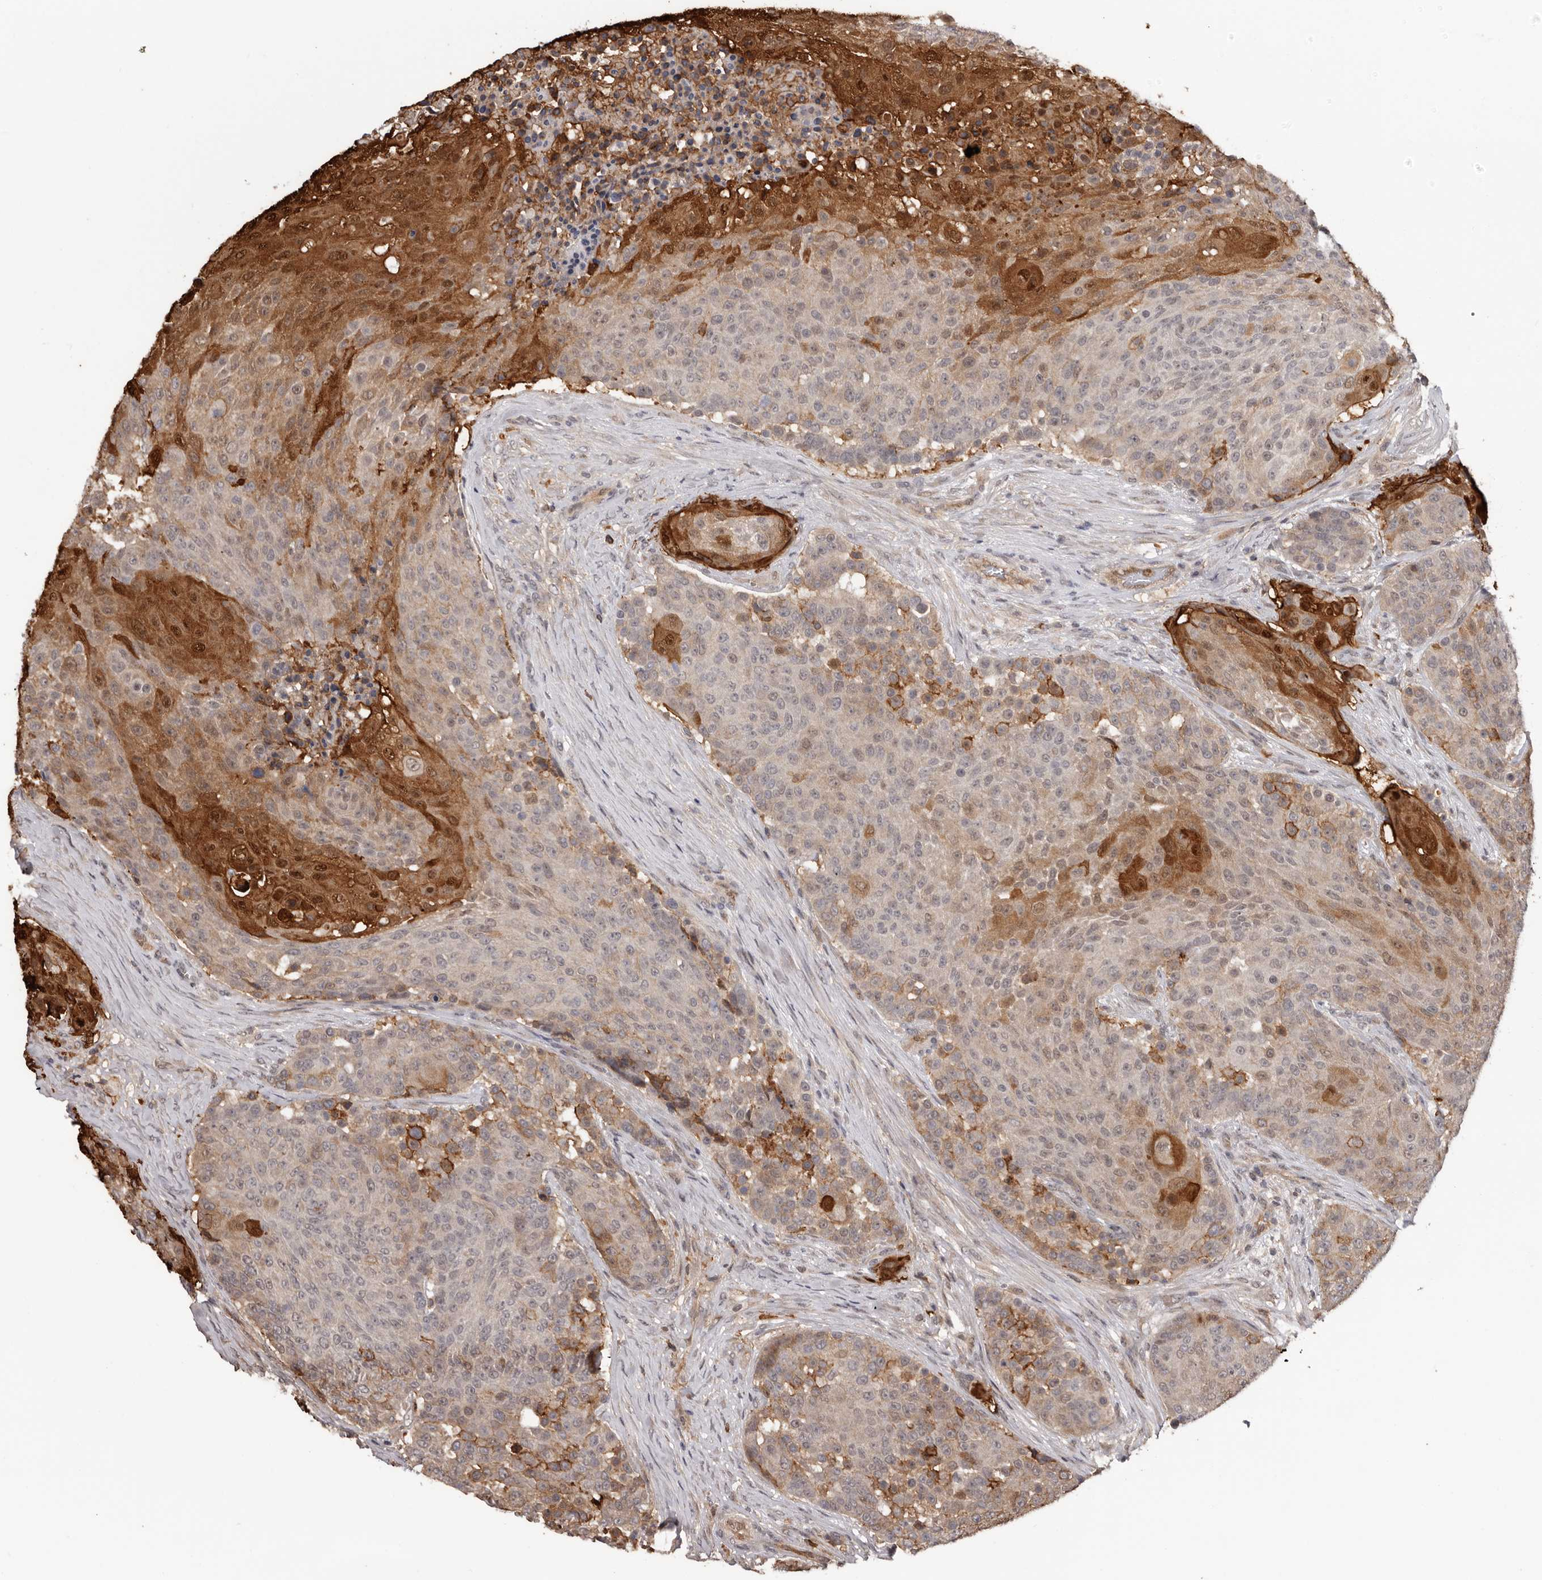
{"staining": {"intensity": "strong", "quantity": "<25%", "location": "cytoplasmic/membranous,nuclear"}, "tissue": "urothelial cancer", "cell_type": "Tumor cells", "image_type": "cancer", "snomed": [{"axis": "morphology", "description": "Urothelial carcinoma, High grade"}, {"axis": "topography", "description": "Urinary bladder"}], "caption": "Urothelial cancer tissue reveals strong cytoplasmic/membranous and nuclear staining in about <25% of tumor cells, visualized by immunohistochemistry.", "gene": "PRR12", "patient": {"sex": "female", "age": 63}}